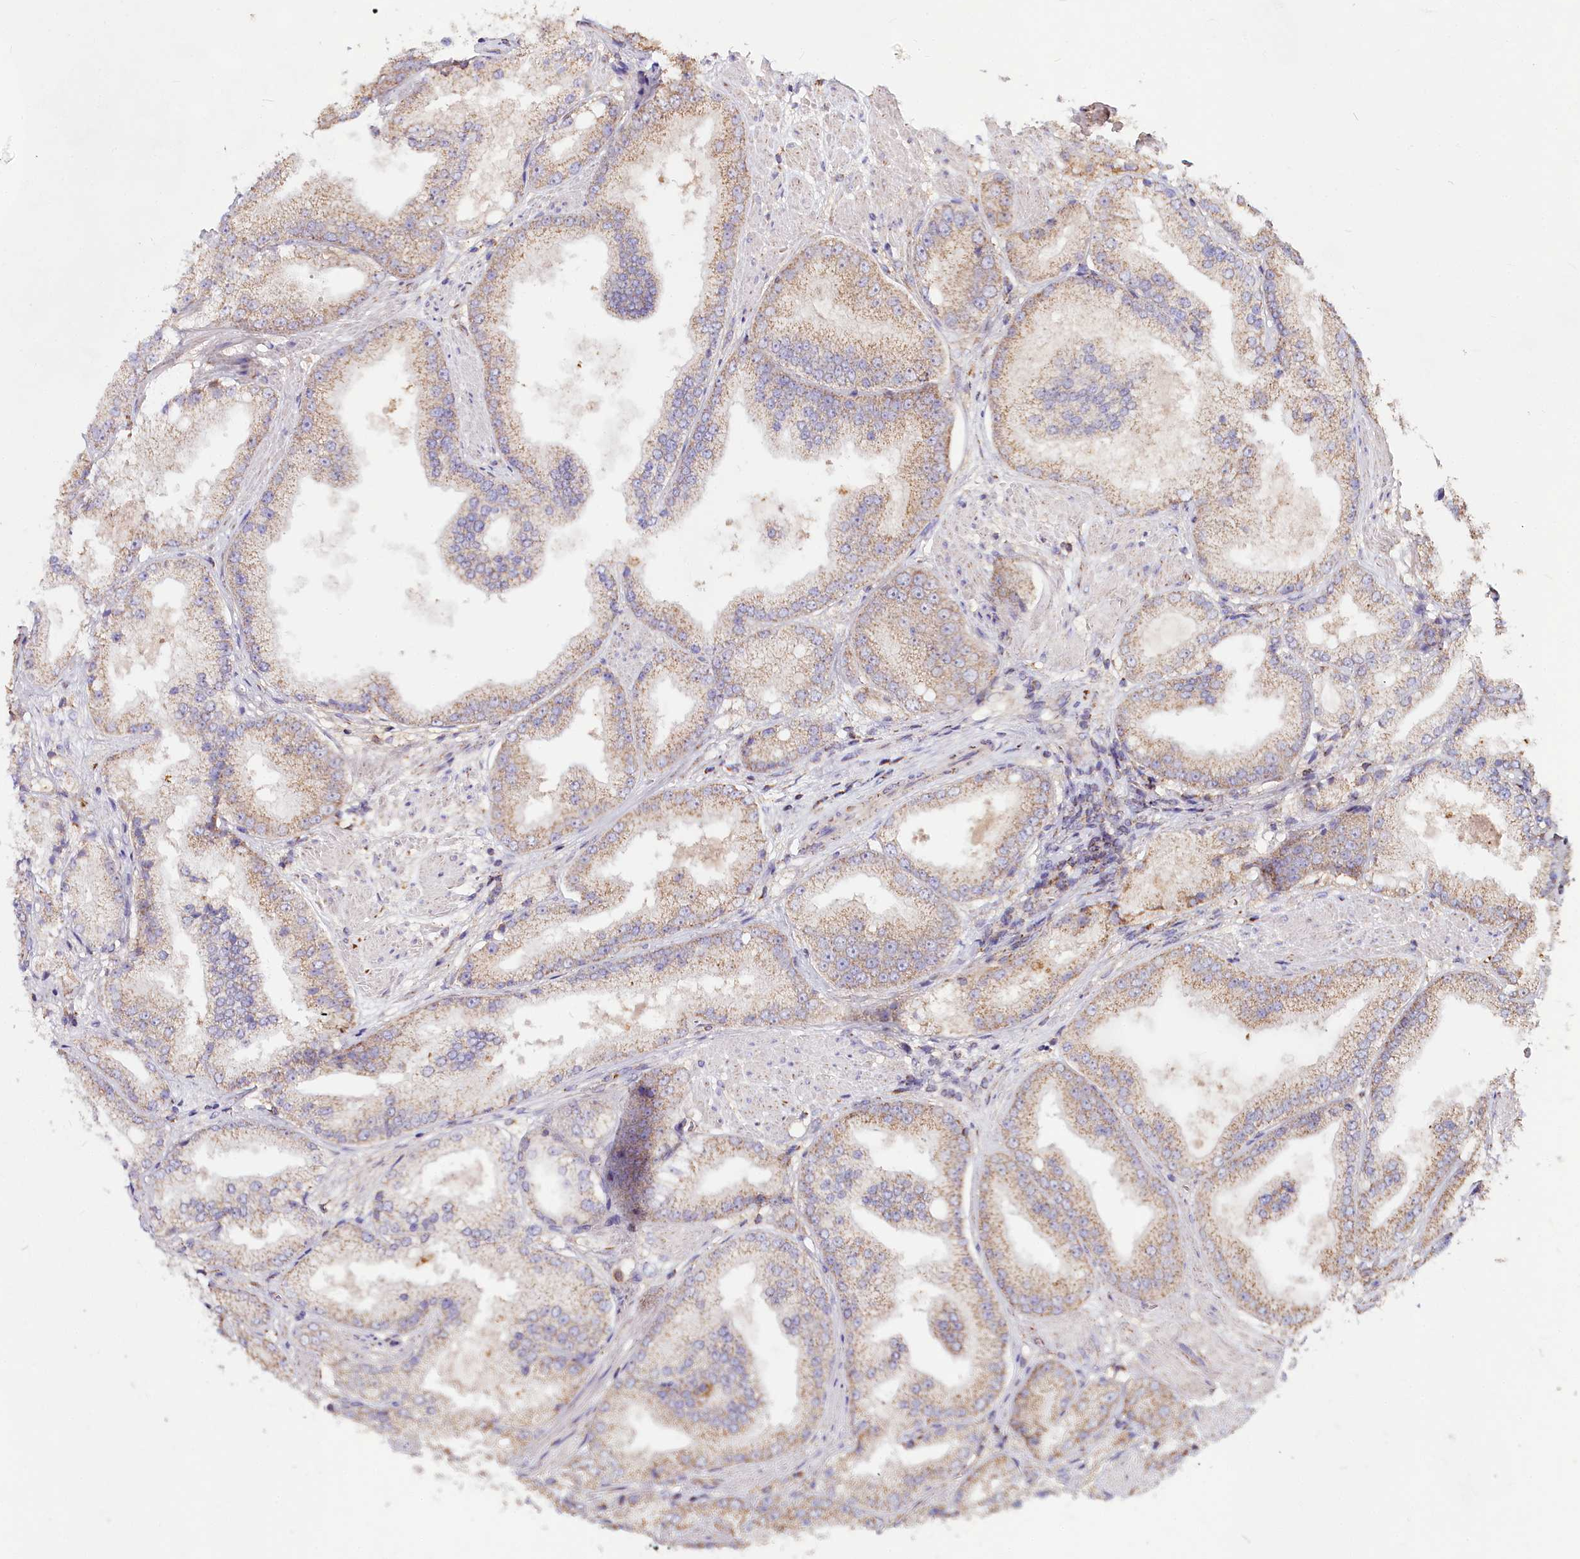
{"staining": {"intensity": "weak", "quantity": ">75%", "location": "cytoplasmic/membranous"}, "tissue": "prostate cancer", "cell_type": "Tumor cells", "image_type": "cancer", "snomed": [{"axis": "morphology", "description": "Adenocarcinoma, Low grade"}, {"axis": "topography", "description": "Prostate"}], "caption": "A brown stain shows weak cytoplasmic/membranous expression of a protein in human prostate cancer (low-grade adenocarcinoma) tumor cells.", "gene": "TASOR2", "patient": {"sex": "male", "age": 67}}